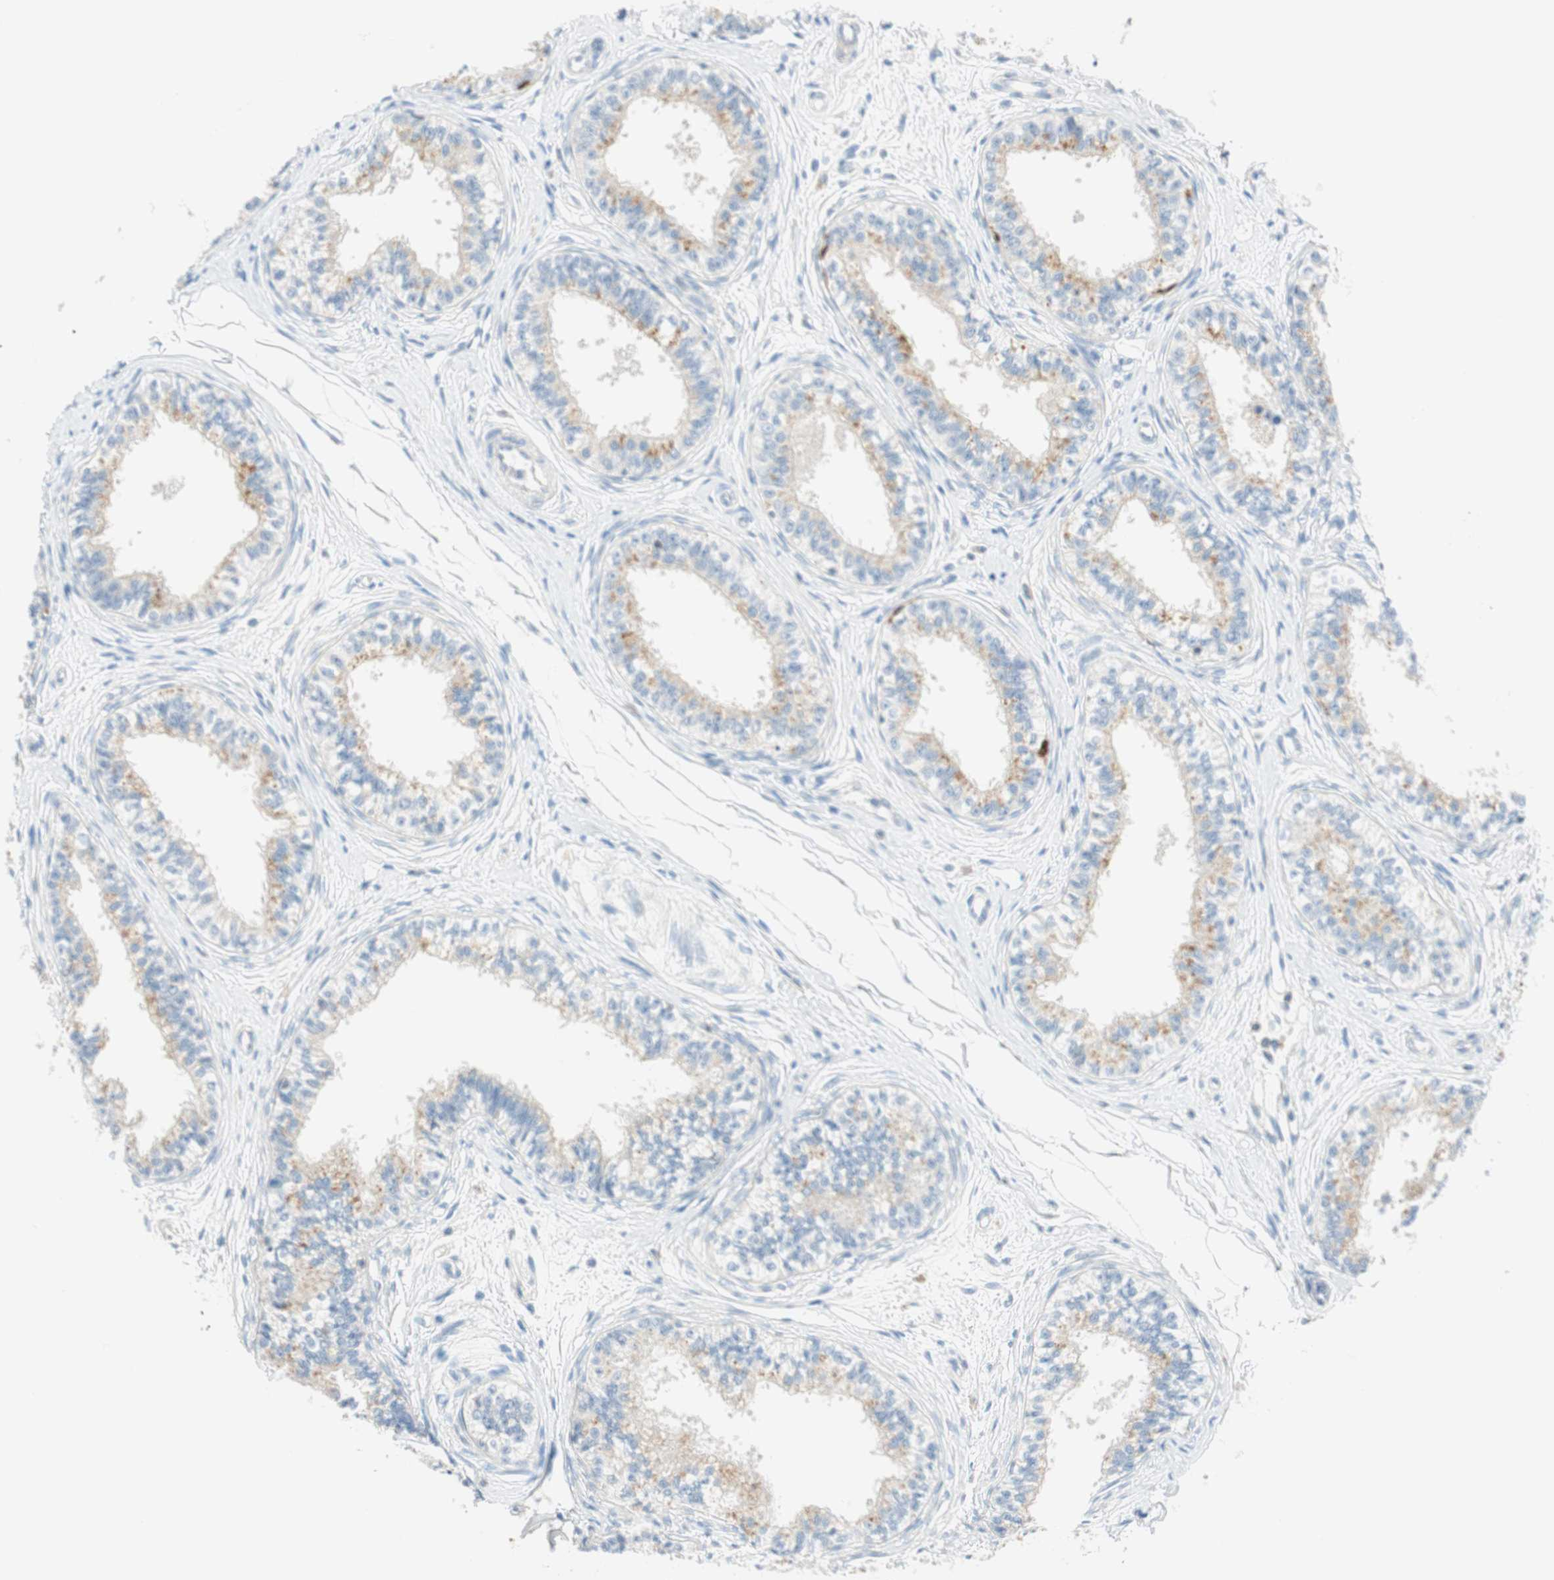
{"staining": {"intensity": "weak", "quantity": "<25%", "location": "cytoplasmic/membranous"}, "tissue": "epididymis", "cell_type": "Glandular cells", "image_type": "normal", "snomed": [{"axis": "morphology", "description": "Normal tissue, NOS"}, {"axis": "morphology", "description": "Adenocarcinoma, metastatic, NOS"}, {"axis": "topography", "description": "Testis"}, {"axis": "topography", "description": "Epididymis"}], "caption": "A histopathology image of human epididymis is negative for staining in glandular cells. (Immunohistochemistry, brightfield microscopy, high magnification).", "gene": "PTTG1", "patient": {"sex": "male", "age": 26}}